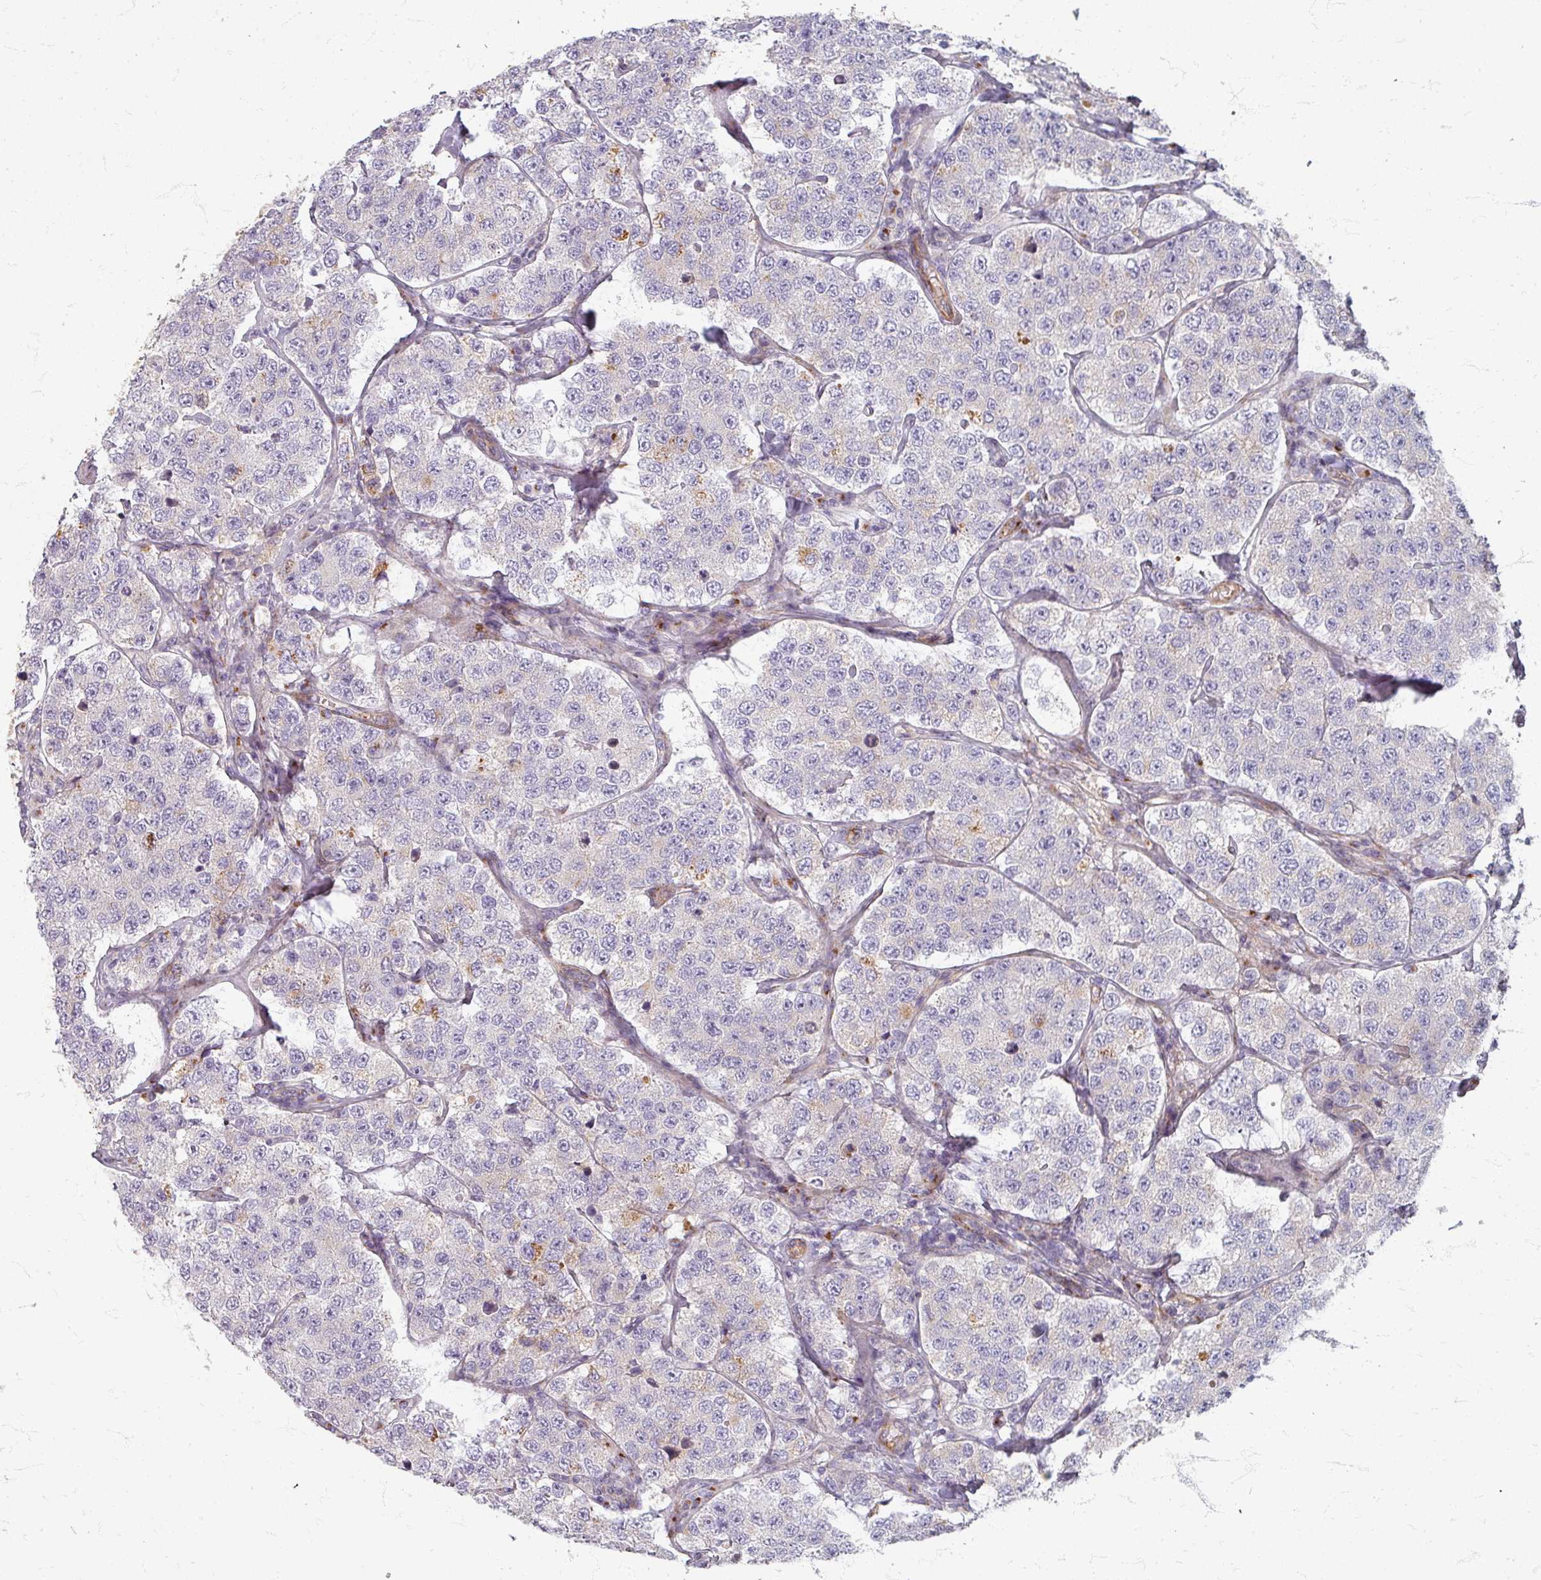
{"staining": {"intensity": "negative", "quantity": "none", "location": "none"}, "tissue": "testis cancer", "cell_type": "Tumor cells", "image_type": "cancer", "snomed": [{"axis": "morphology", "description": "Seminoma, NOS"}, {"axis": "topography", "description": "Testis"}], "caption": "Testis cancer stained for a protein using IHC exhibits no positivity tumor cells.", "gene": "GABARAPL1", "patient": {"sex": "male", "age": 34}}